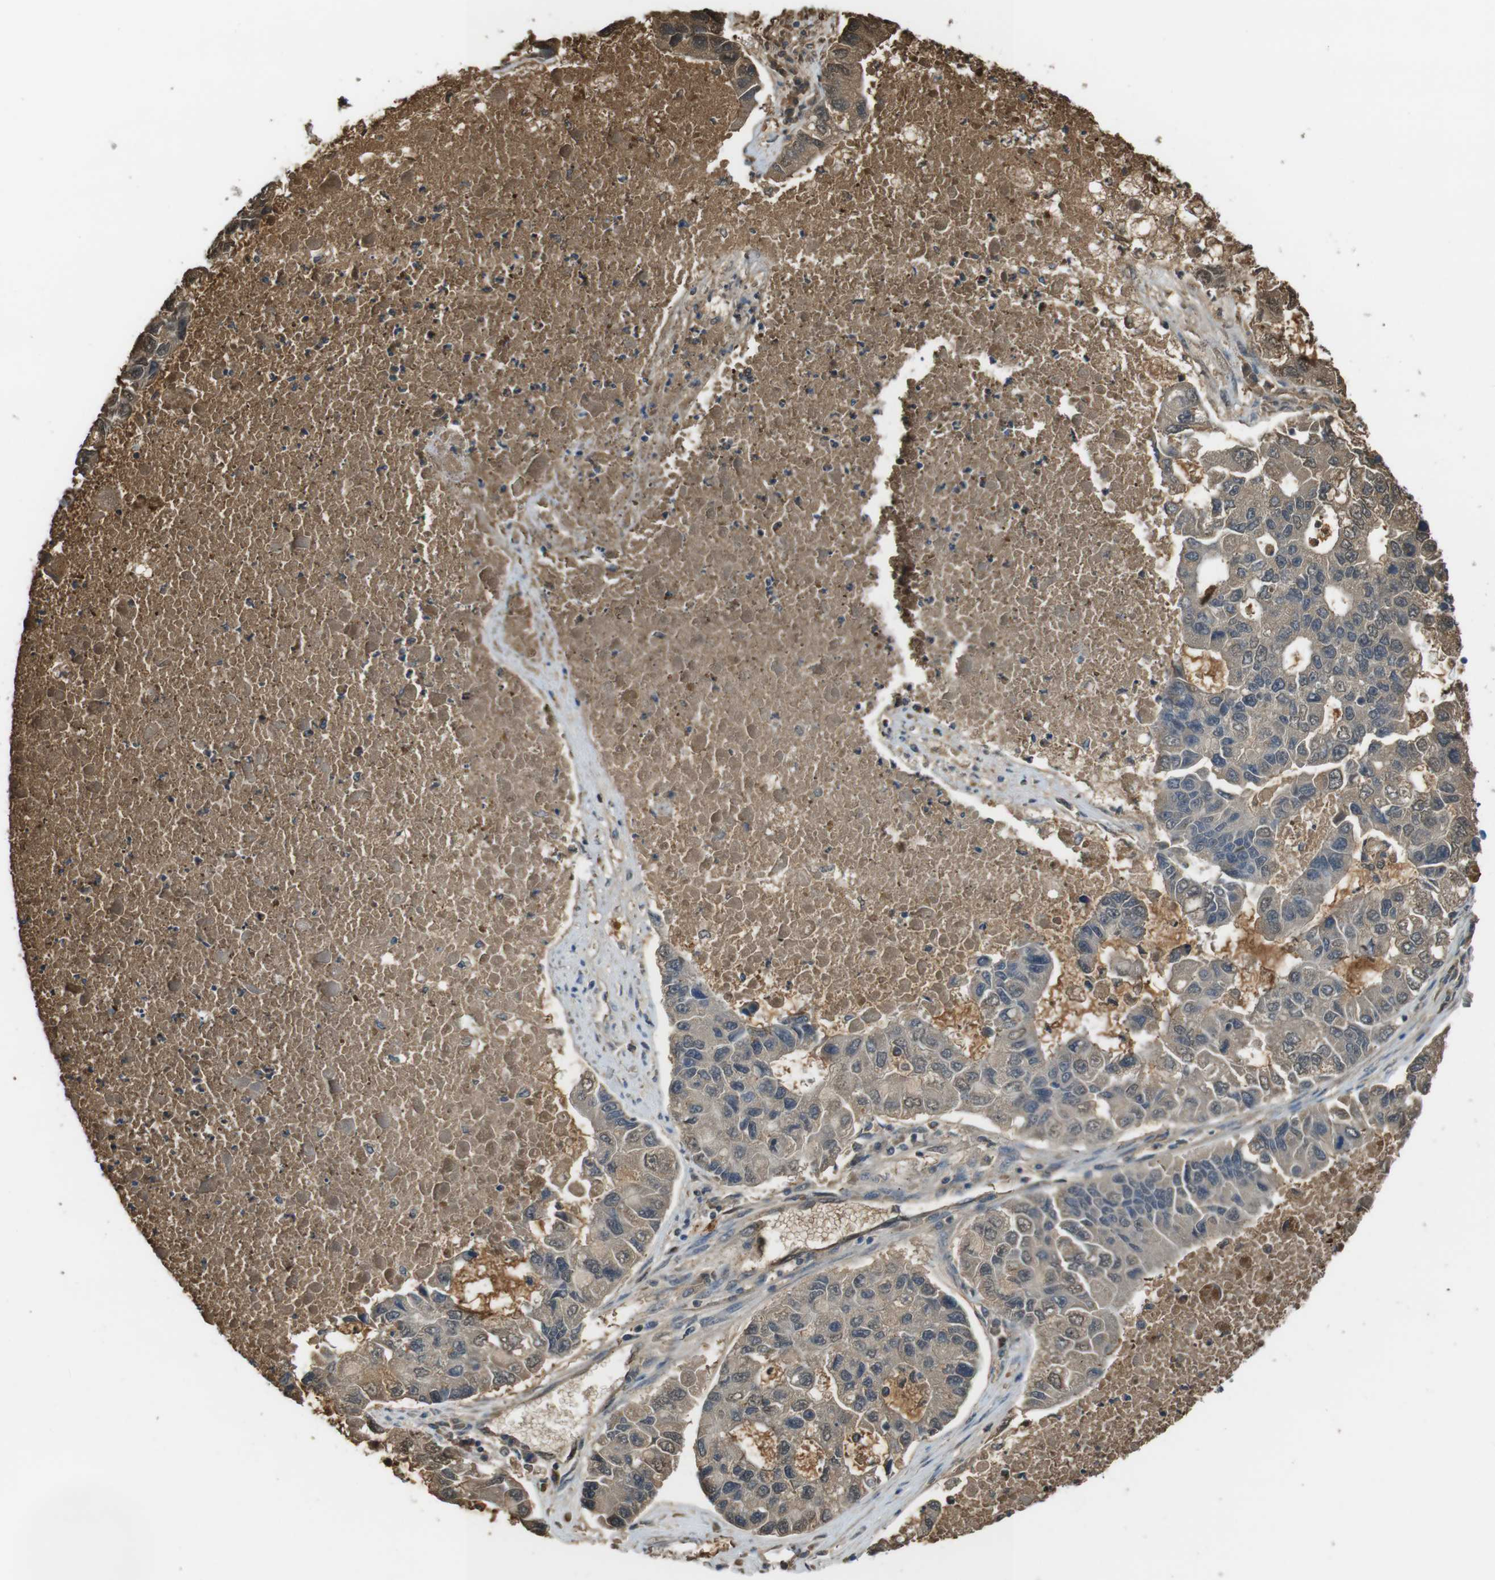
{"staining": {"intensity": "weak", "quantity": "<25%", "location": "cytoplasmic/membranous,nuclear"}, "tissue": "lung cancer", "cell_type": "Tumor cells", "image_type": "cancer", "snomed": [{"axis": "morphology", "description": "Adenocarcinoma, NOS"}, {"axis": "topography", "description": "Lung"}], "caption": "Immunohistochemistry of adenocarcinoma (lung) exhibits no staining in tumor cells.", "gene": "LTBP4", "patient": {"sex": "female", "age": 51}}